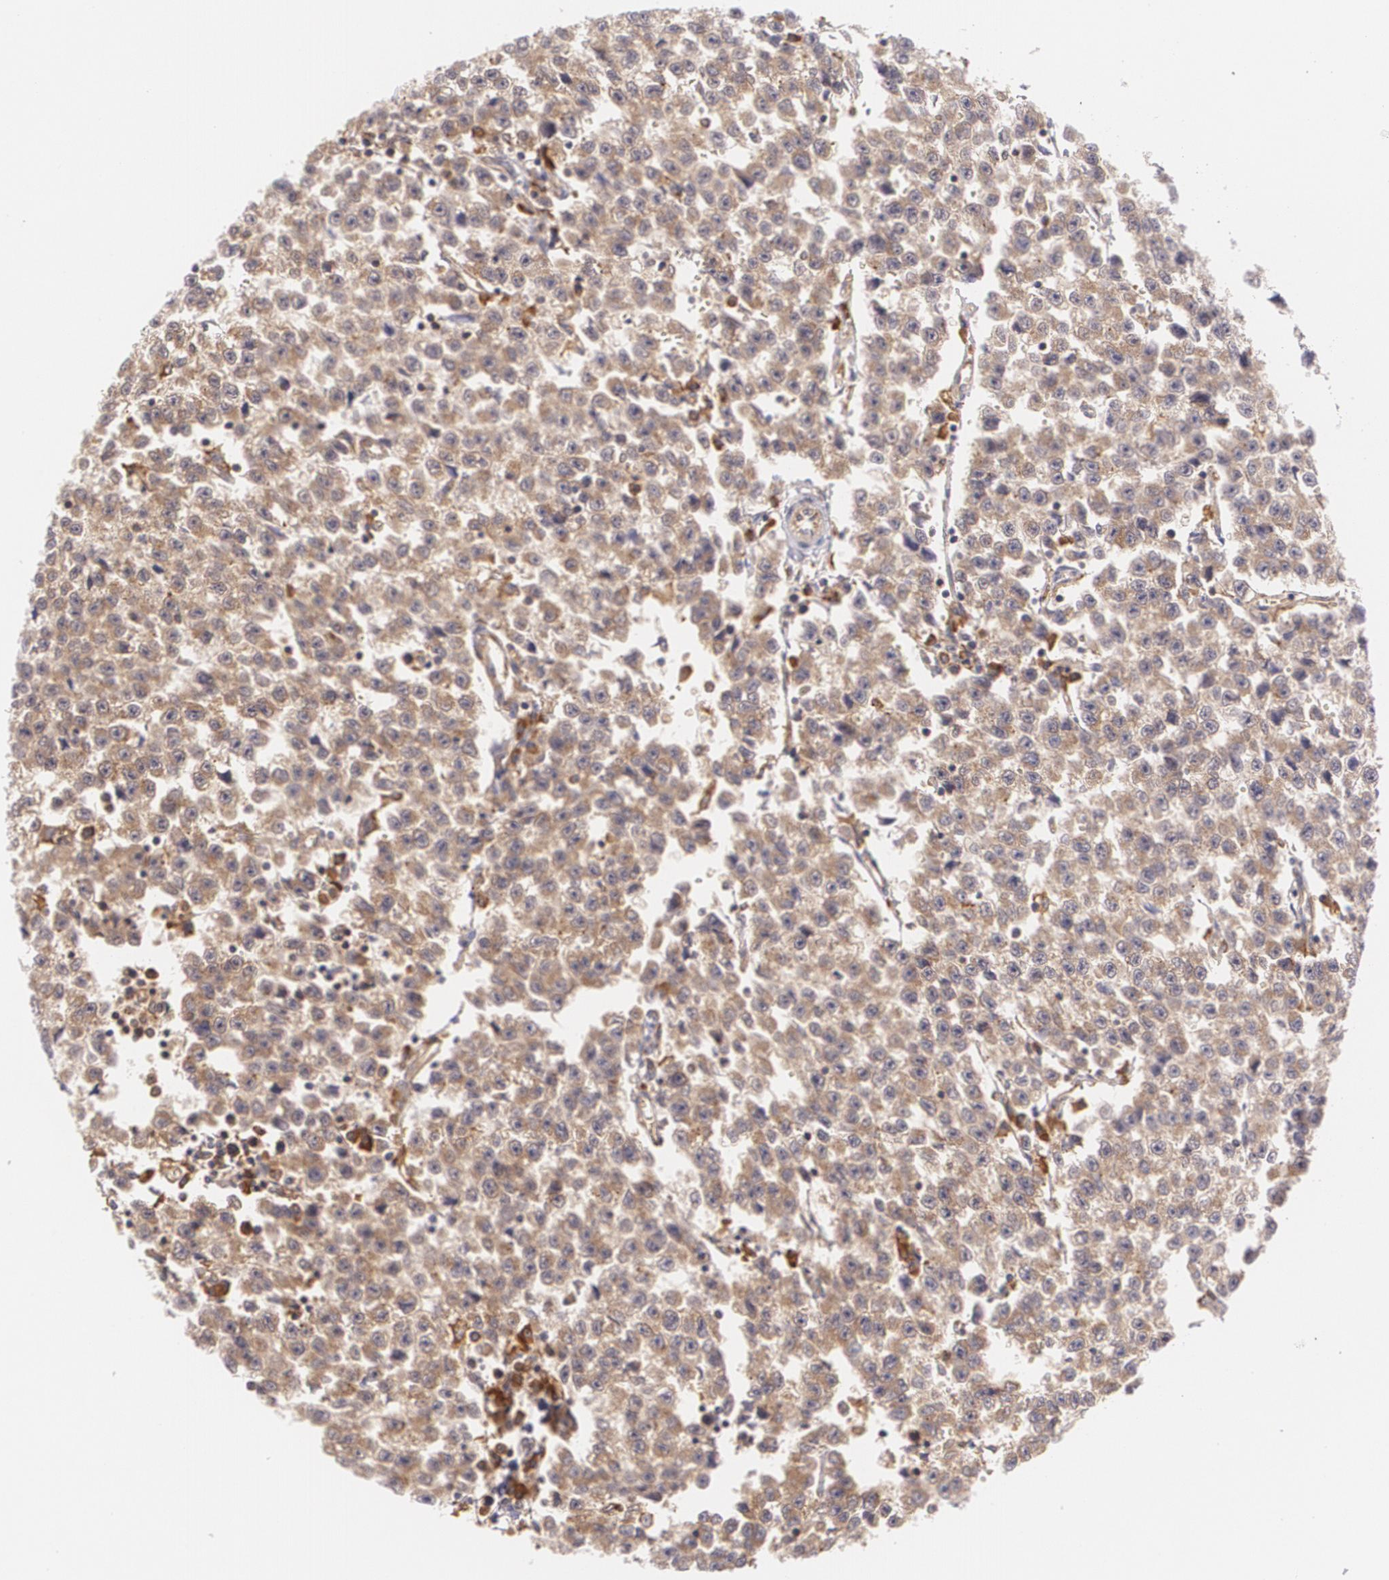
{"staining": {"intensity": "weak", "quantity": ">75%", "location": "cytoplasmic/membranous"}, "tissue": "testis cancer", "cell_type": "Tumor cells", "image_type": "cancer", "snomed": [{"axis": "morphology", "description": "Seminoma, NOS"}, {"axis": "topography", "description": "Testis"}], "caption": "A micrograph of human testis cancer stained for a protein demonstrates weak cytoplasmic/membranous brown staining in tumor cells.", "gene": "CCL17", "patient": {"sex": "male", "age": 35}}